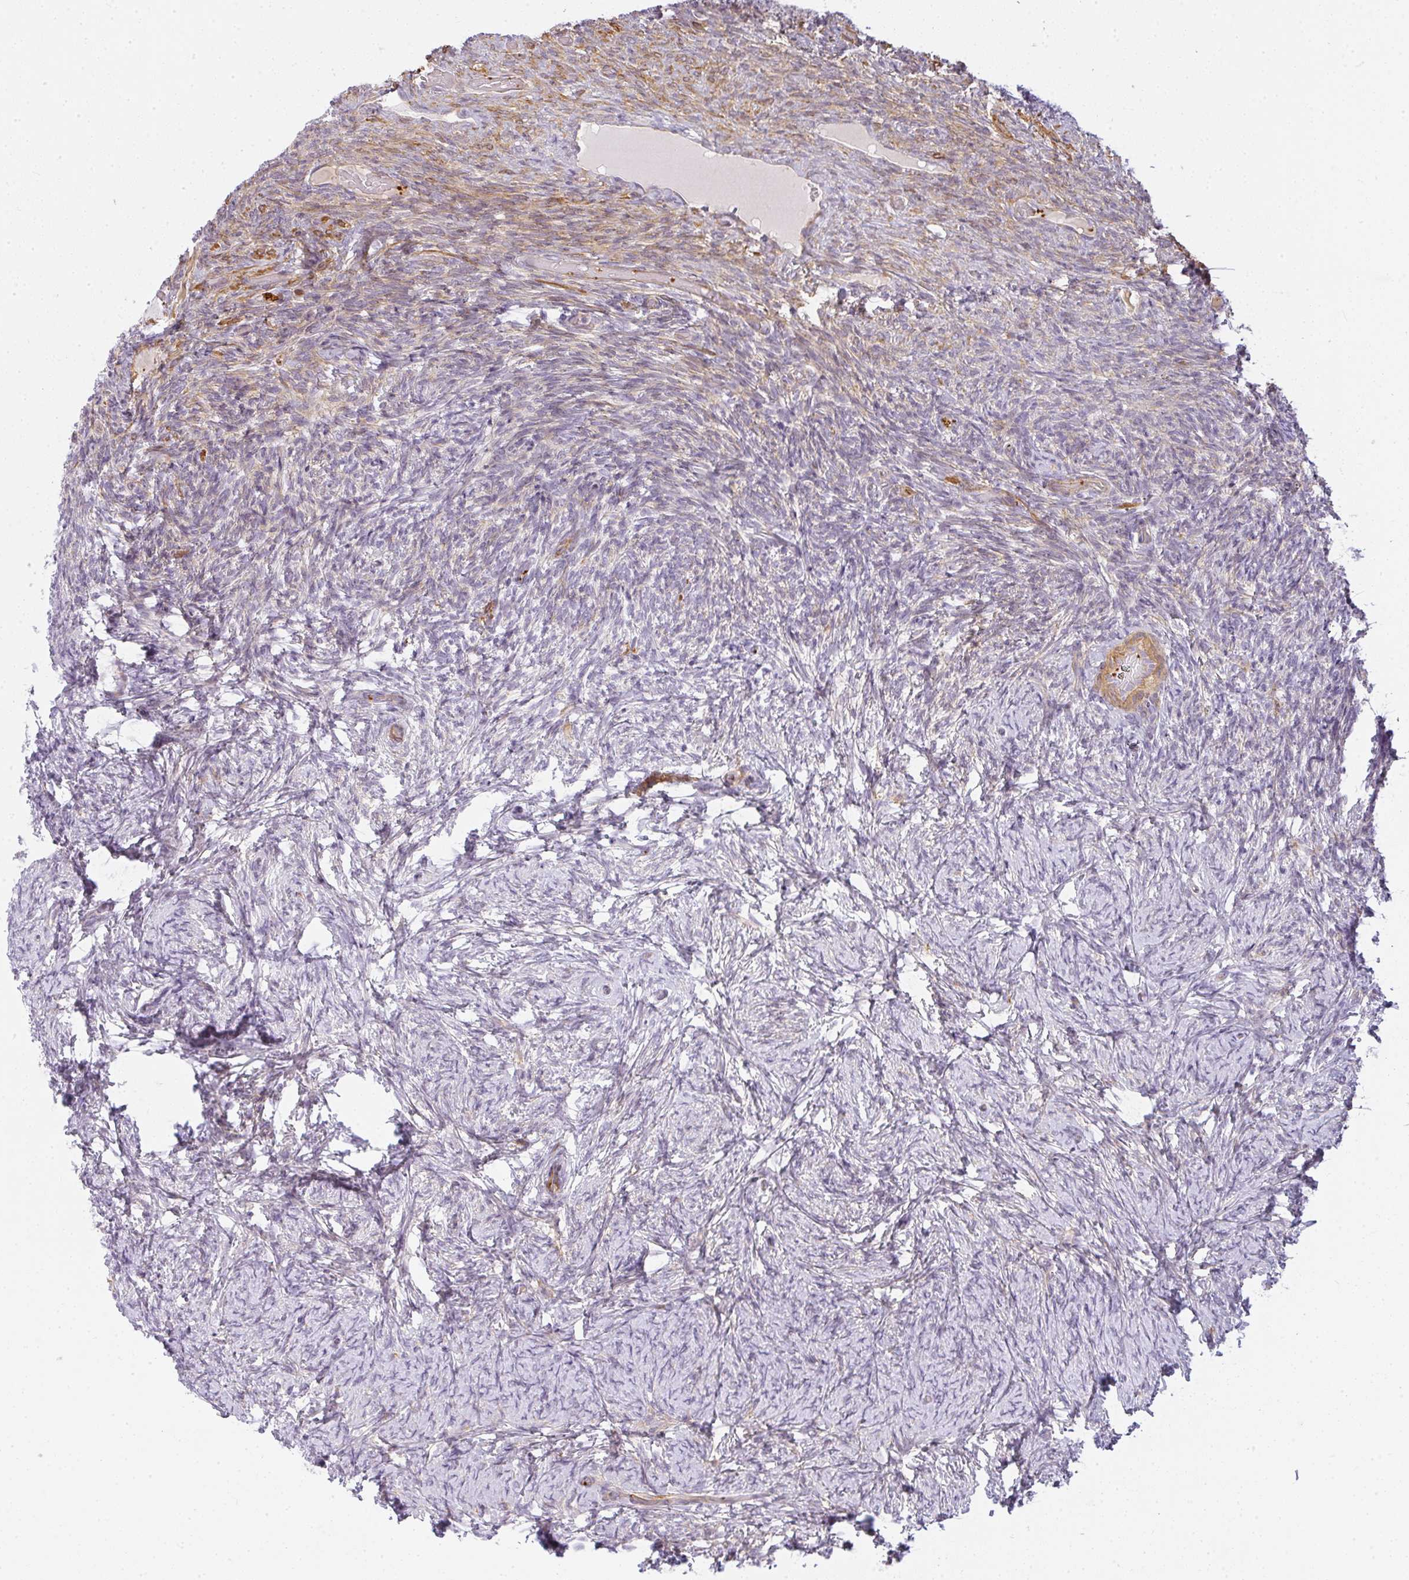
{"staining": {"intensity": "negative", "quantity": "none", "location": "none"}, "tissue": "ovary", "cell_type": "Ovarian stroma cells", "image_type": "normal", "snomed": [{"axis": "morphology", "description": "Normal tissue, NOS"}, {"axis": "topography", "description": "Ovary"}], "caption": "Ovarian stroma cells are negative for protein expression in unremarkable human ovary. (Immunohistochemistry (ihc), brightfield microscopy, high magnification).", "gene": "SULF1", "patient": {"sex": "female", "age": 34}}